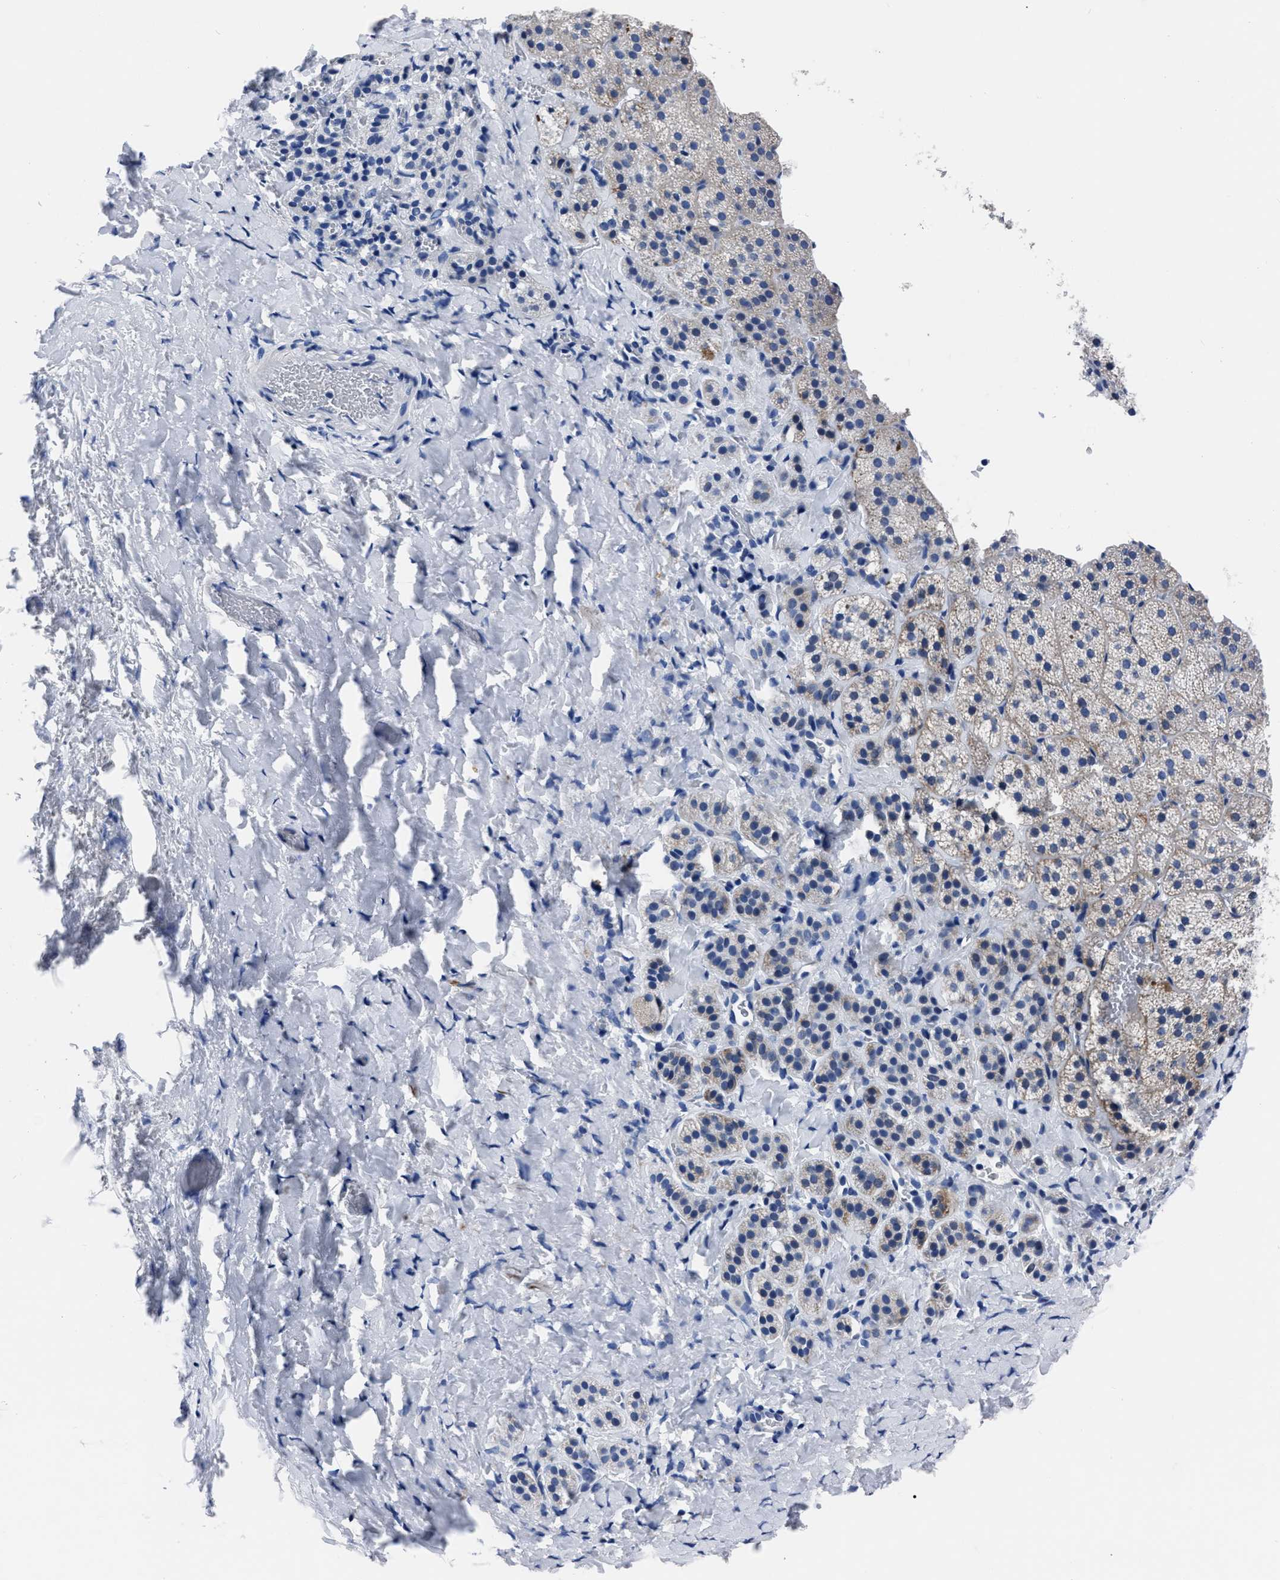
{"staining": {"intensity": "moderate", "quantity": "<25%", "location": "cytoplasmic/membranous,nuclear"}, "tissue": "adrenal gland", "cell_type": "Glandular cells", "image_type": "normal", "snomed": [{"axis": "morphology", "description": "Normal tissue, NOS"}, {"axis": "topography", "description": "Adrenal gland"}], "caption": "Immunohistochemistry (IHC) of benign human adrenal gland shows low levels of moderate cytoplasmic/membranous,nuclear positivity in approximately <25% of glandular cells.", "gene": "MOV10L1", "patient": {"sex": "female", "age": 44}}